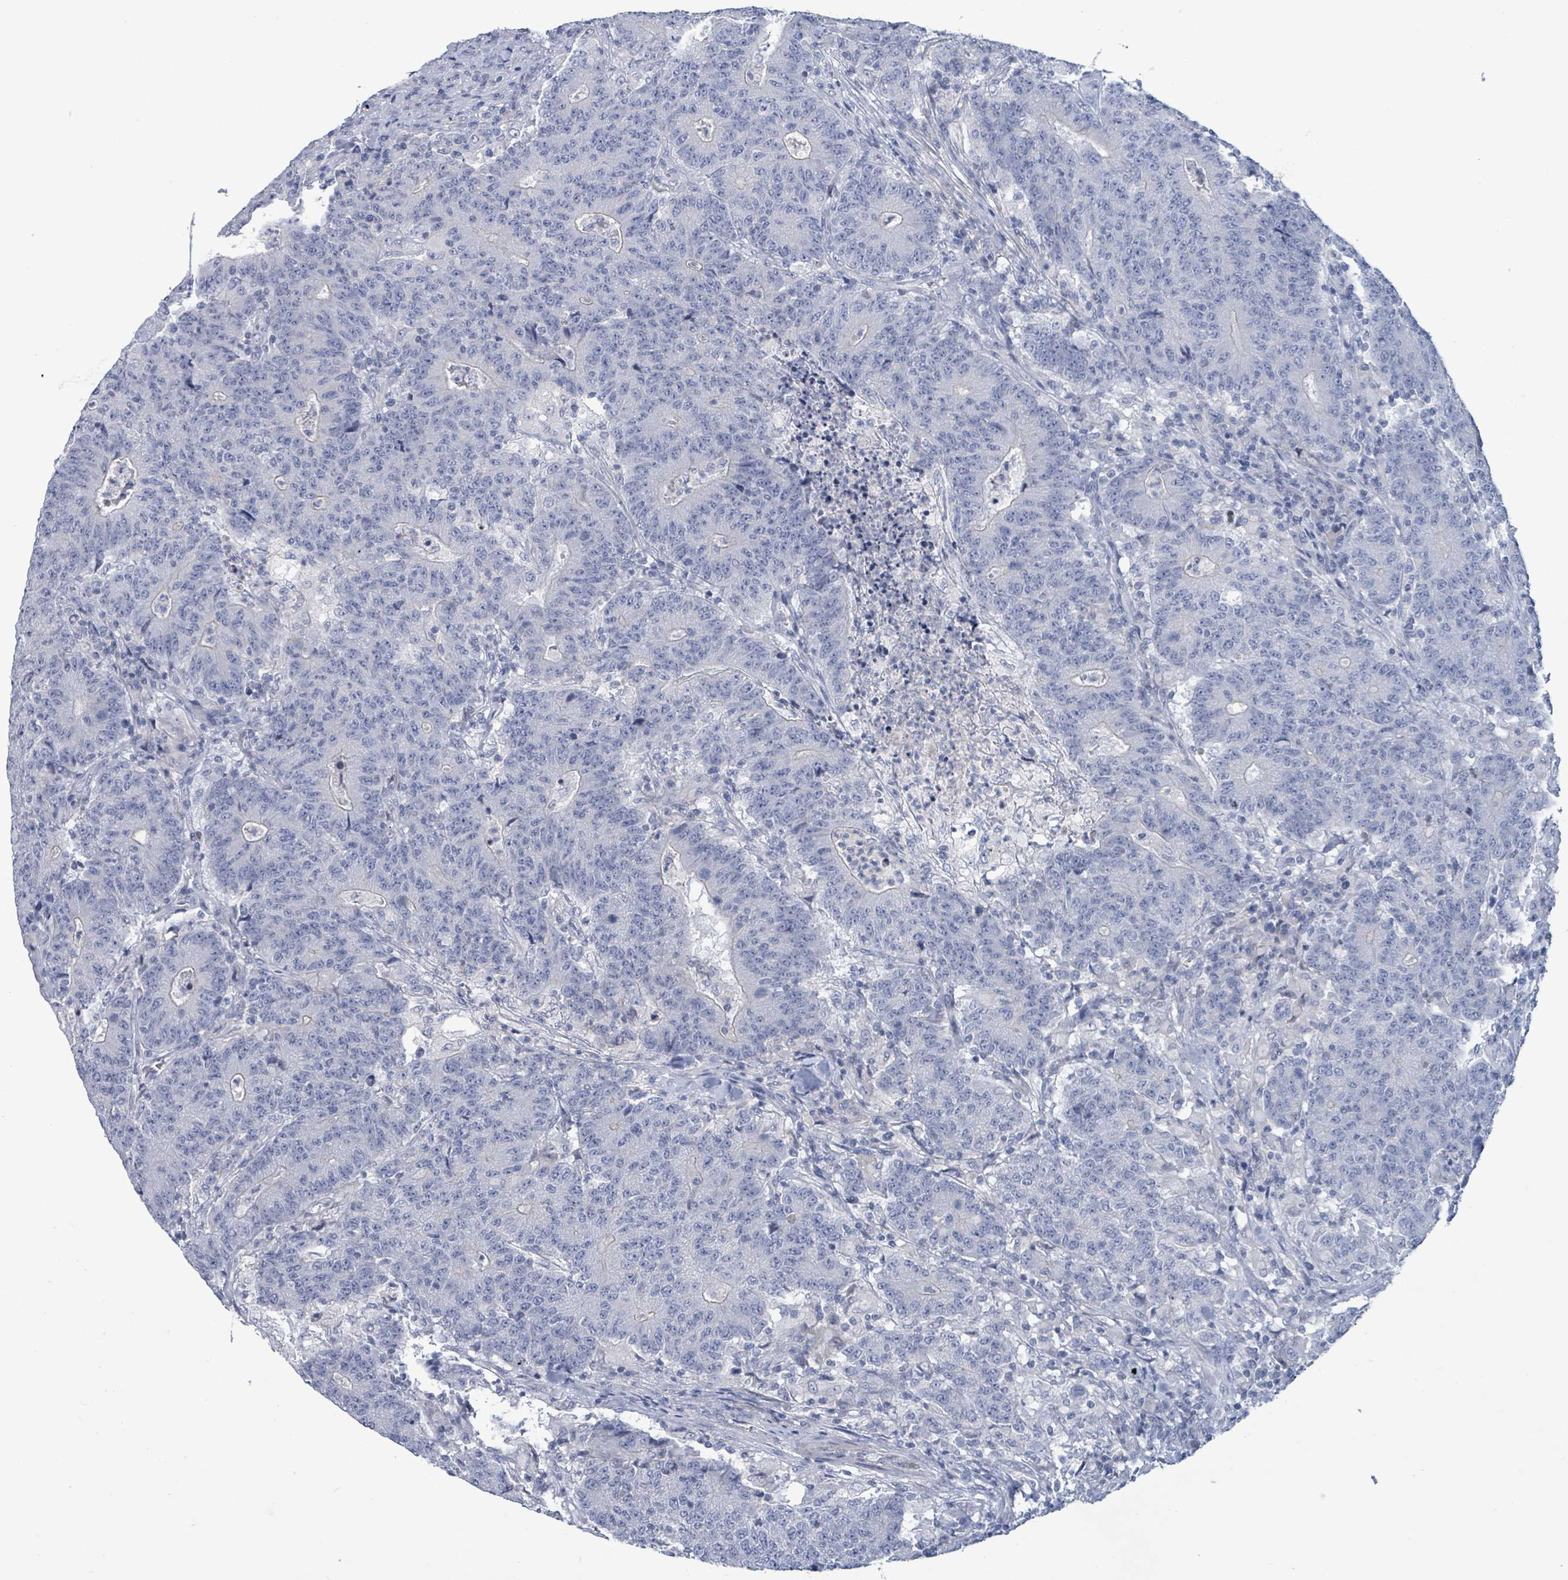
{"staining": {"intensity": "negative", "quantity": "none", "location": "none"}, "tissue": "colorectal cancer", "cell_type": "Tumor cells", "image_type": "cancer", "snomed": [{"axis": "morphology", "description": "Adenocarcinoma, NOS"}, {"axis": "topography", "description": "Colon"}], "caption": "This is a histopathology image of immunohistochemistry staining of colorectal cancer, which shows no expression in tumor cells.", "gene": "NTN3", "patient": {"sex": "female", "age": 75}}